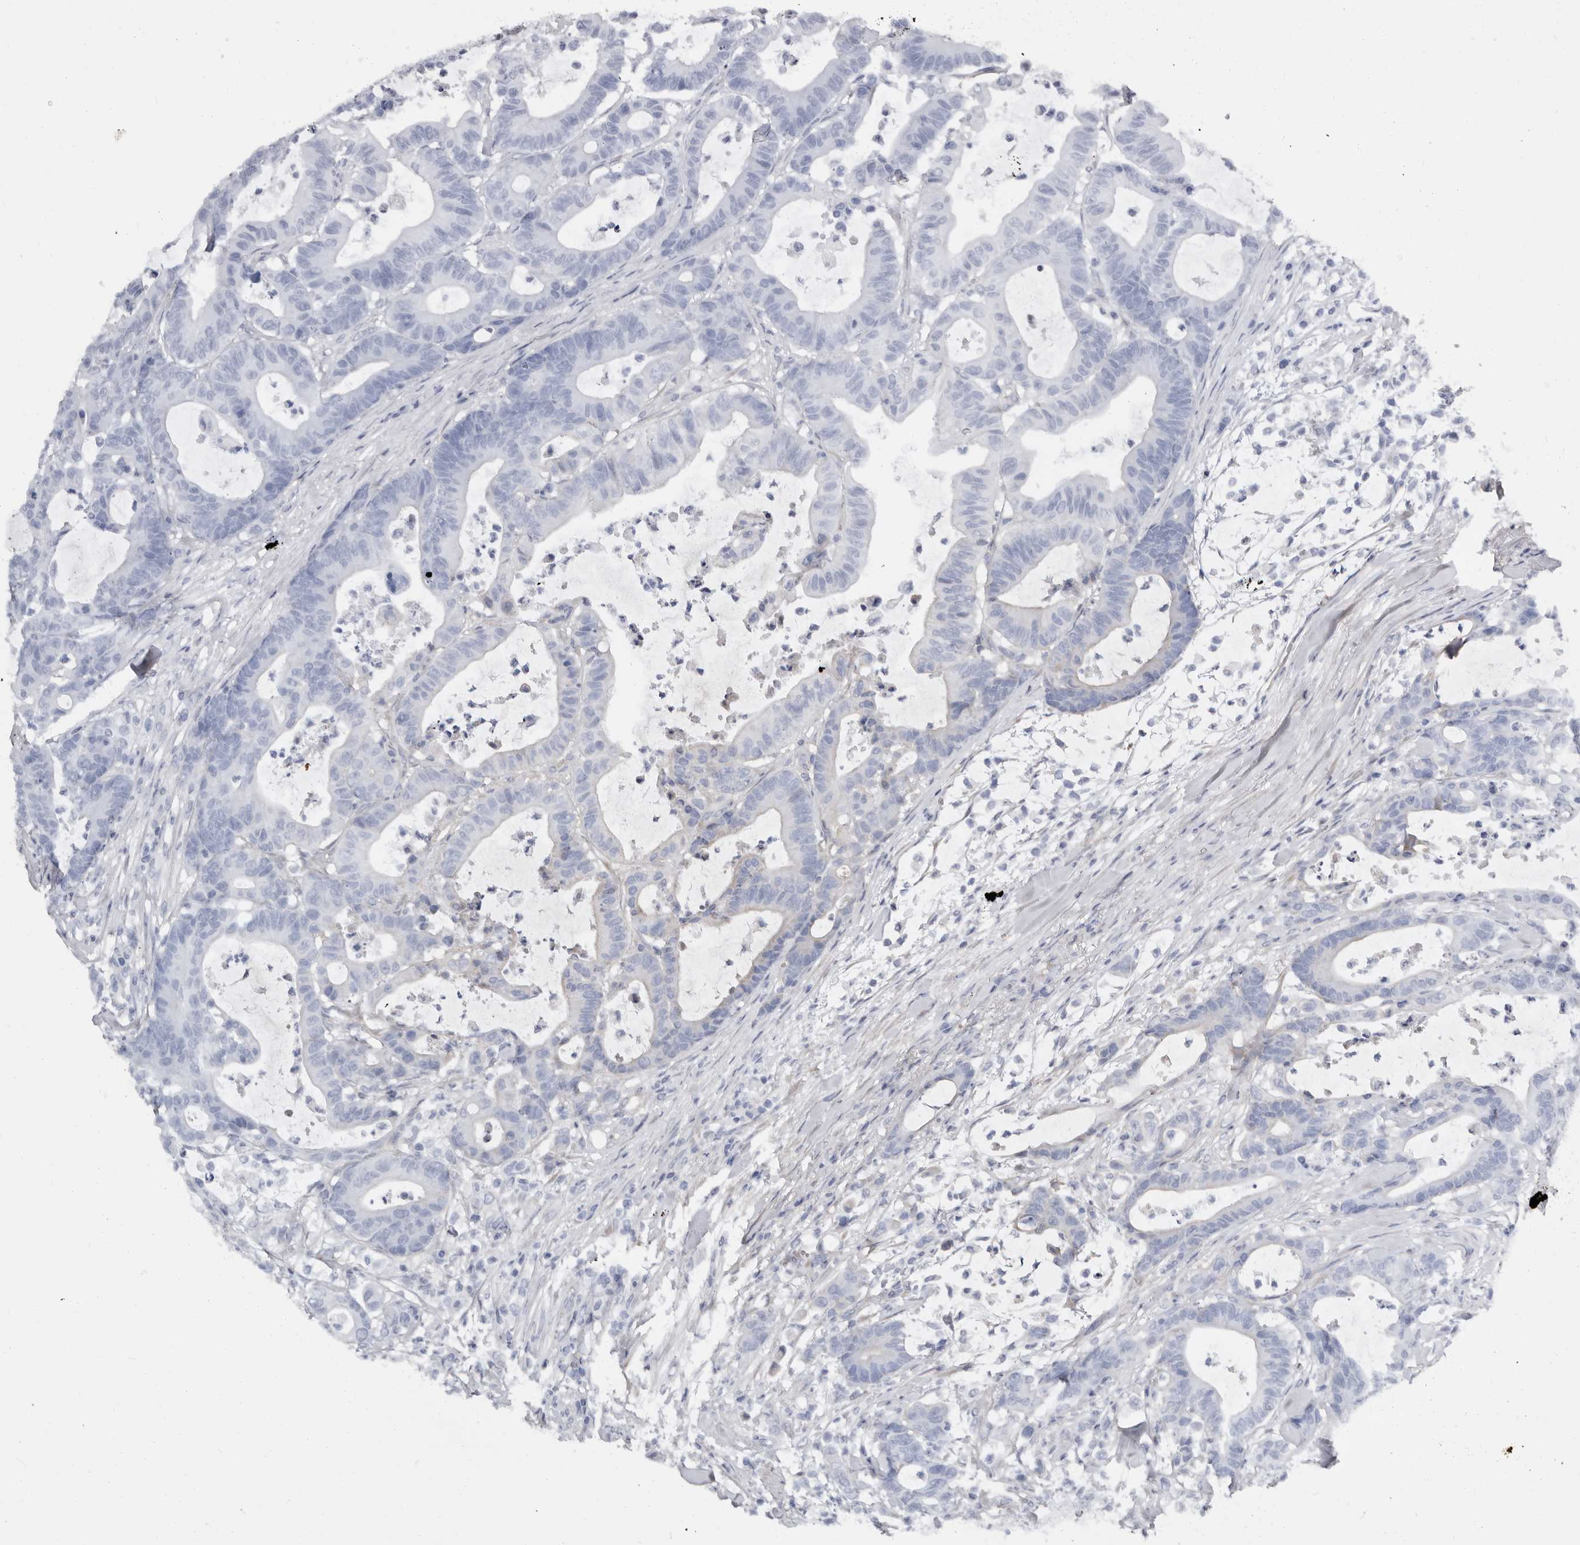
{"staining": {"intensity": "negative", "quantity": "none", "location": "none"}, "tissue": "colorectal cancer", "cell_type": "Tumor cells", "image_type": "cancer", "snomed": [{"axis": "morphology", "description": "Adenocarcinoma, NOS"}, {"axis": "topography", "description": "Colon"}], "caption": "Colorectal cancer stained for a protein using IHC shows no expression tumor cells.", "gene": "SBDS", "patient": {"sex": "female", "age": 84}}